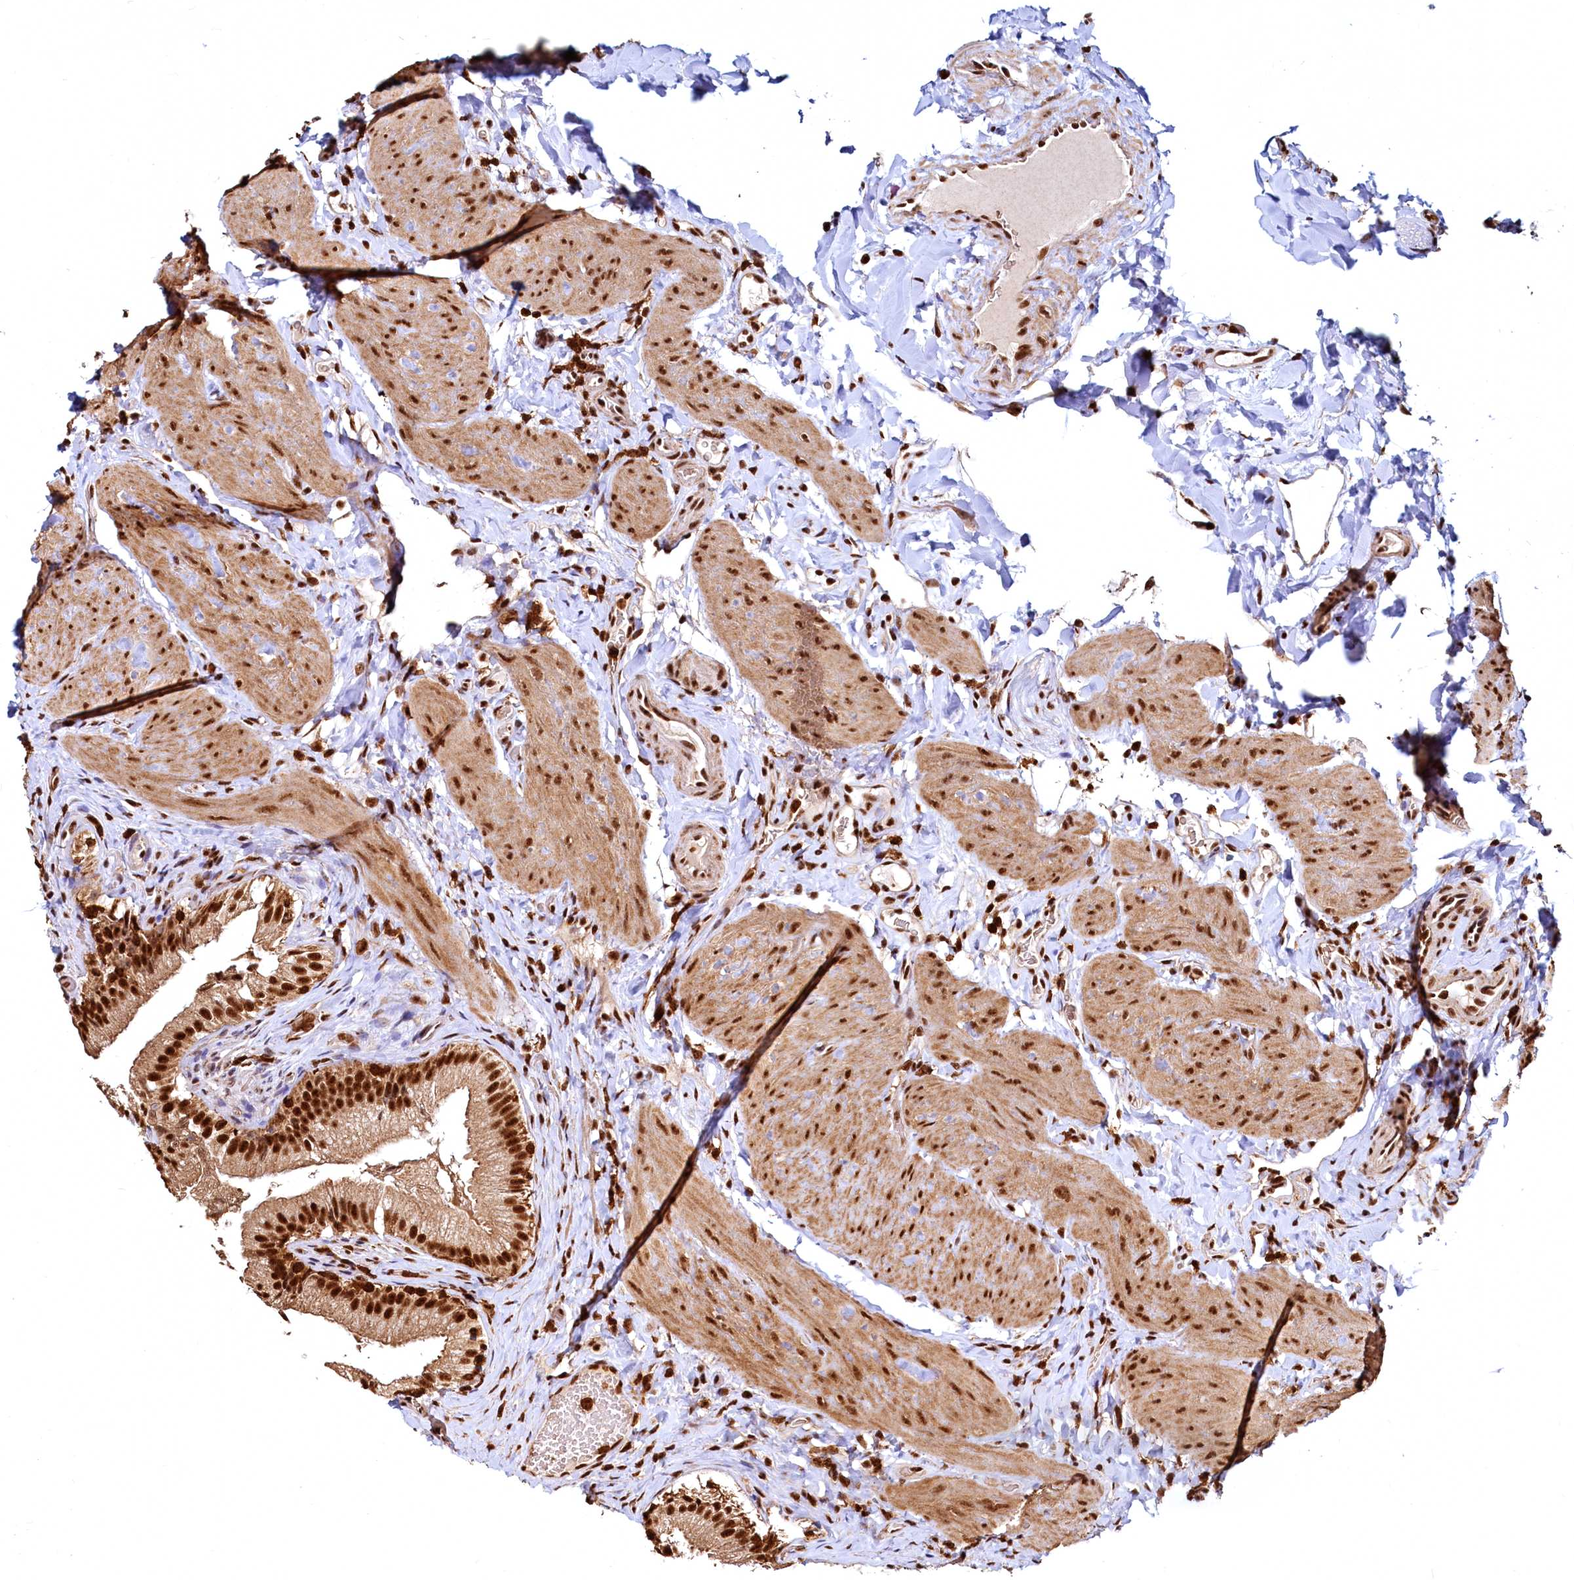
{"staining": {"intensity": "strong", "quantity": ">75%", "location": "cytoplasmic/membranous,nuclear"}, "tissue": "gallbladder", "cell_type": "Glandular cells", "image_type": "normal", "snomed": [{"axis": "morphology", "description": "Normal tissue, NOS"}, {"axis": "topography", "description": "Gallbladder"}], "caption": "A brown stain highlights strong cytoplasmic/membranous,nuclear staining of a protein in glandular cells of normal human gallbladder. The protein of interest is shown in brown color, while the nuclei are stained blue.", "gene": "RSRC2", "patient": {"sex": "female", "age": 30}}